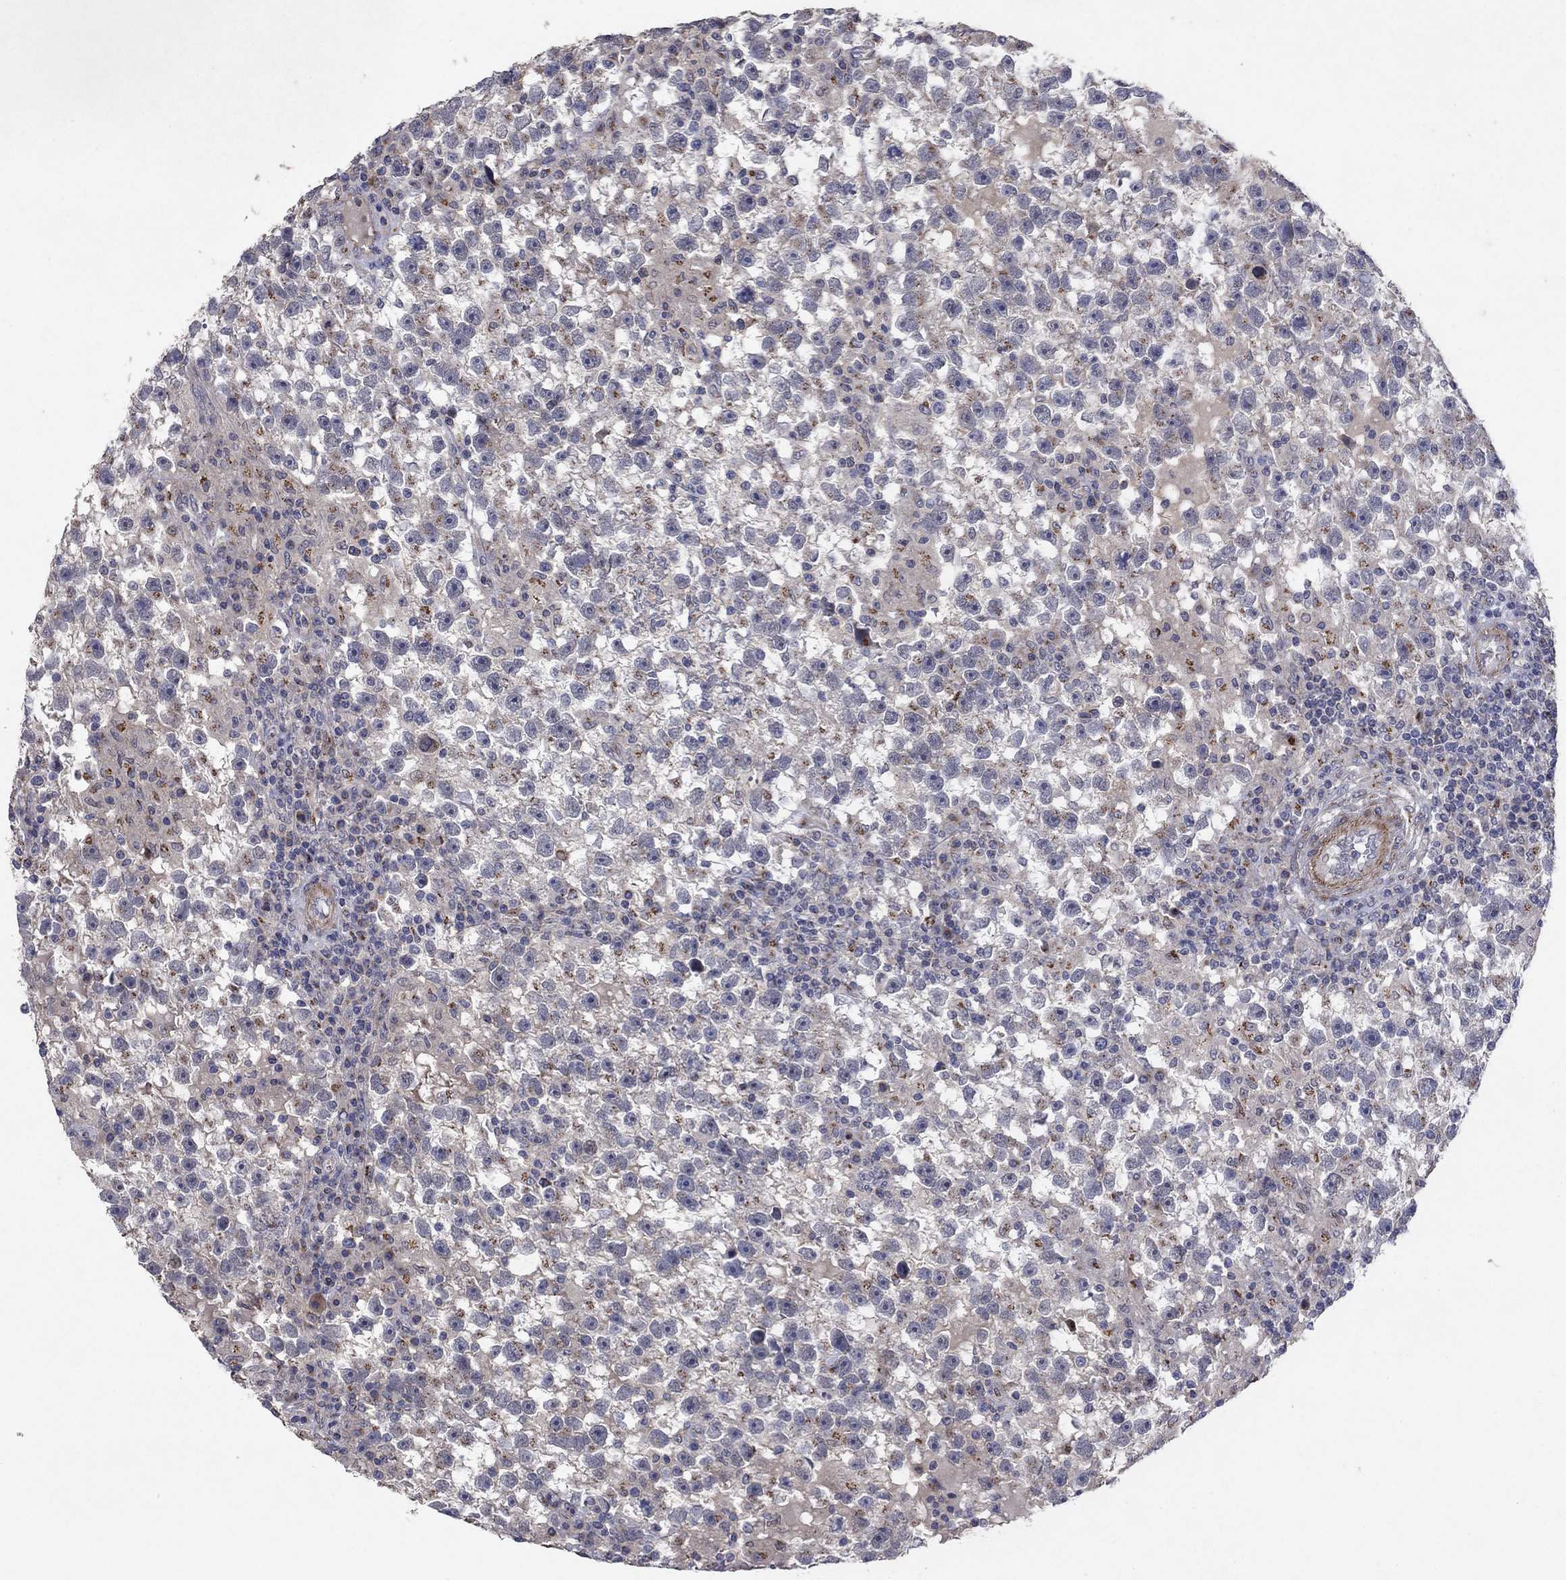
{"staining": {"intensity": "moderate", "quantity": "25%-75%", "location": "cytoplasmic/membranous"}, "tissue": "testis cancer", "cell_type": "Tumor cells", "image_type": "cancer", "snomed": [{"axis": "morphology", "description": "Seminoma, NOS"}, {"axis": "topography", "description": "Testis"}], "caption": "High-power microscopy captured an immunohistochemistry (IHC) image of testis cancer, revealing moderate cytoplasmic/membranous positivity in about 25%-75% of tumor cells.", "gene": "FRG1", "patient": {"sex": "male", "age": 47}}